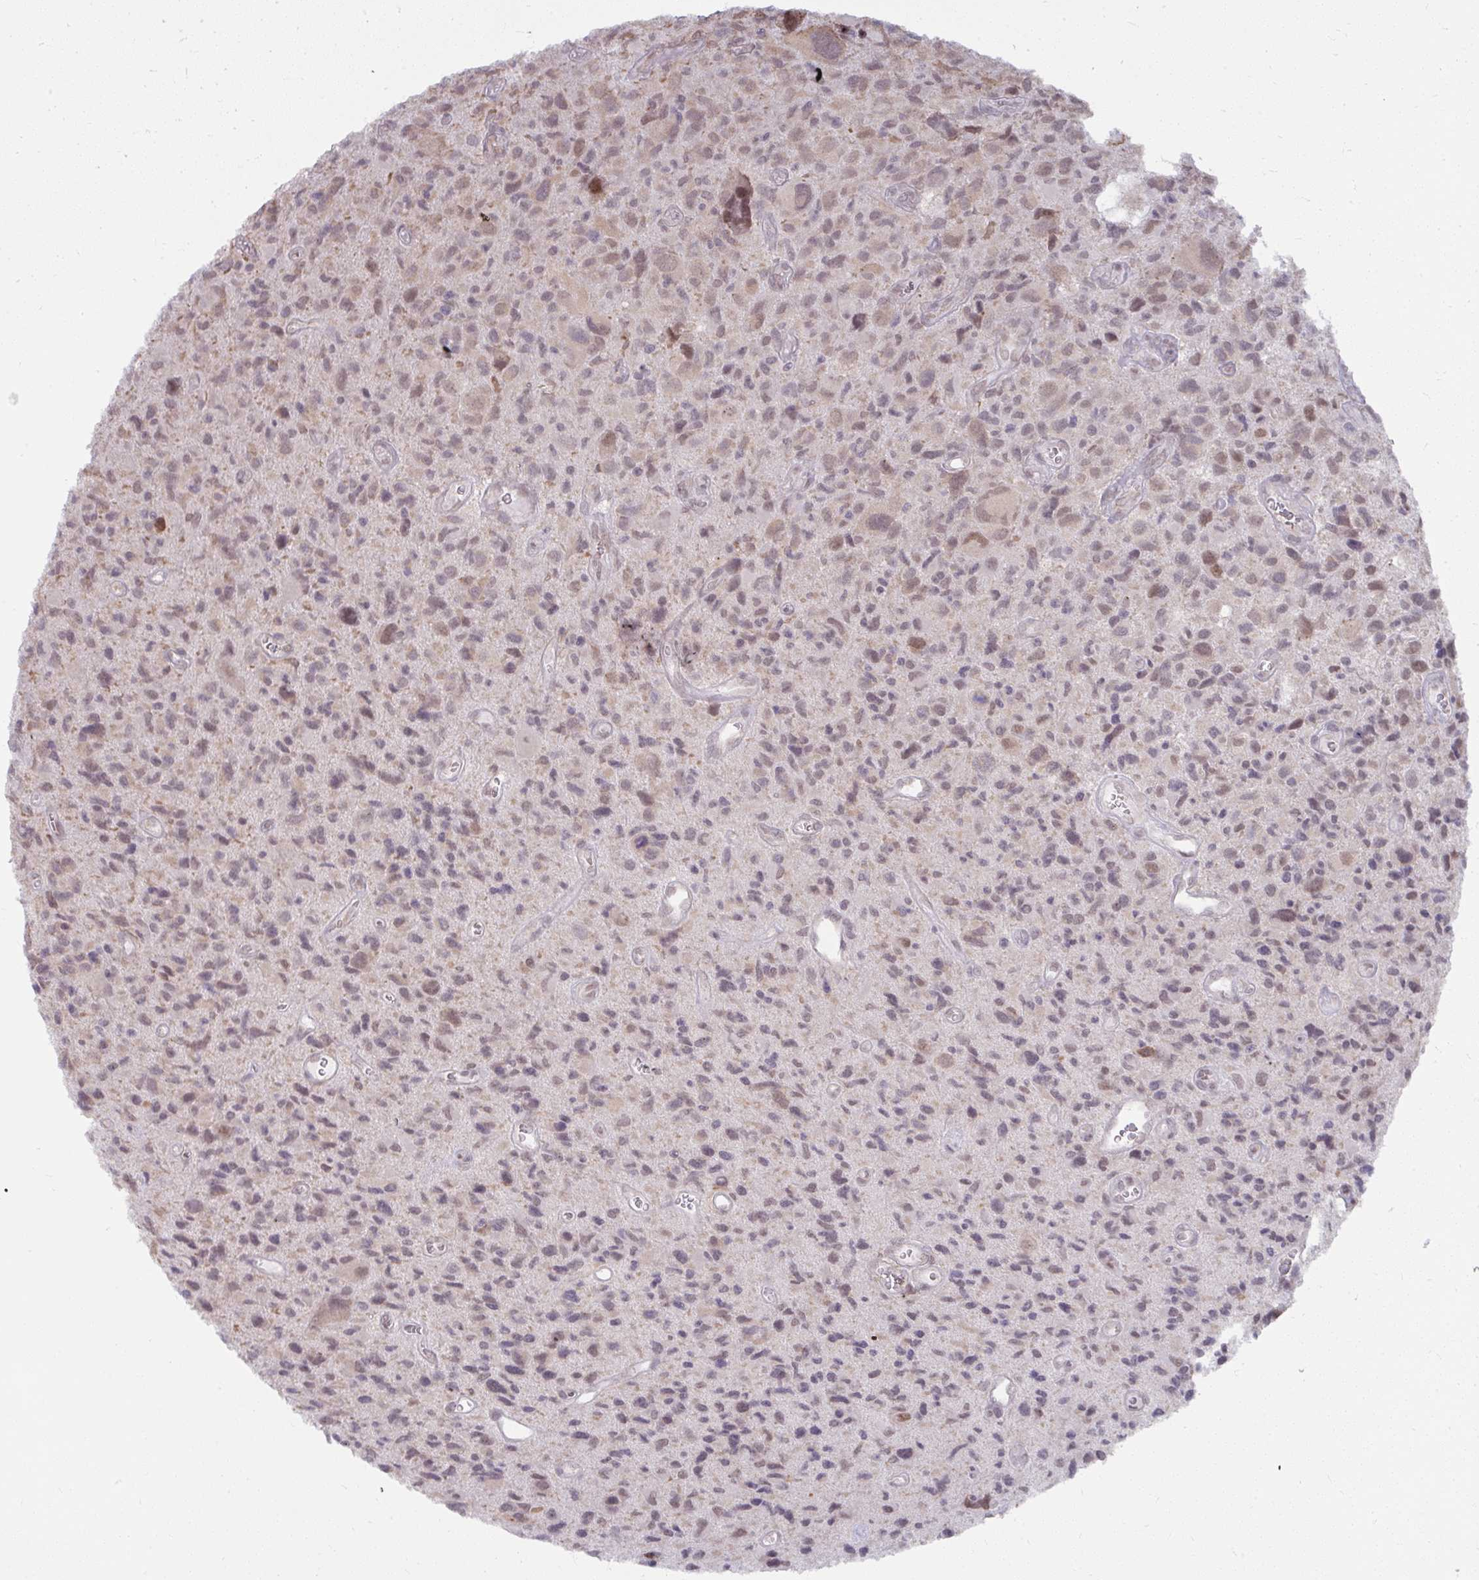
{"staining": {"intensity": "weak", "quantity": "25%-75%", "location": "nuclear"}, "tissue": "glioma", "cell_type": "Tumor cells", "image_type": "cancer", "snomed": [{"axis": "morphology", "description": "Glioma, malignant, High grade"}, {"axis": "topography", "description": "Brain"}], "caption": "Tumor cells demonstrate low levels of weak nuclear positivity in about 25%-75% of cells in malignant high-grade glioma. (Brightfield microscopy of DAB IHC at high magnification).", "gene": "NMNAT1", "patient": {"sex": "male", "age": 76}}